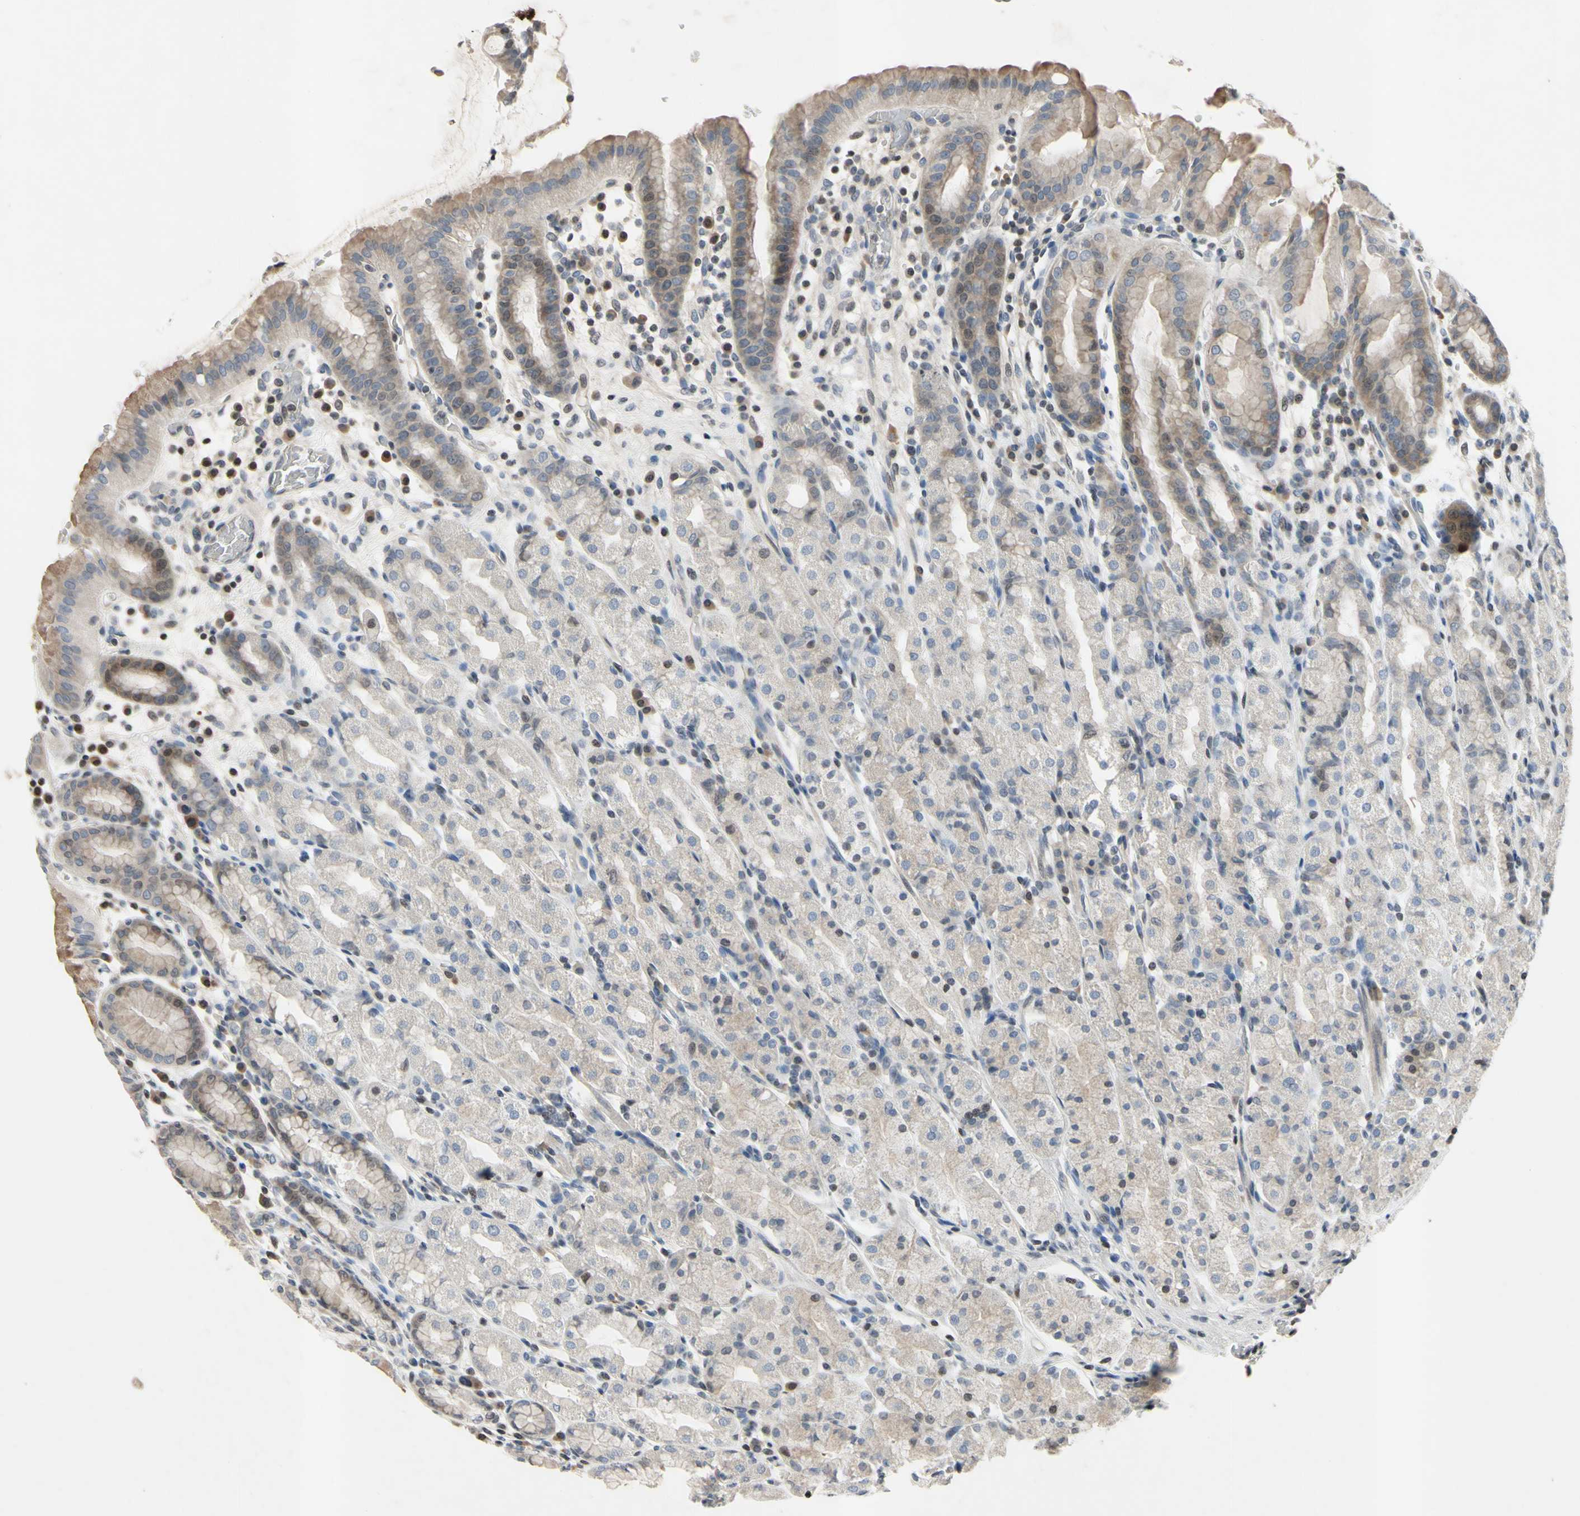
{"staining": {"intensity": "moderate", "quantity": "<25%", "location": "cytoplasmic/membranous"}, "tissue": "stomach", "cell_type": "Glandular cells", "image_type": "normal", "snomed": [{"axis": "morphology", "description": "Normal tissue, NOS"}, {"axis": "topography", "description": "Stomach, upper"}], "caption": "Immunohistochemistry image of unremarkable stomach: stomach stained using immunohistochemistry (IHC) reveals low levels of moderate protein expression localized specifically in the cytoplasmic/membranous of glandular cells, appearing as a cytoplasmic/membranous brown color.", "gene": "ARG1", "patient": {"sex": "male", "age": 68}}